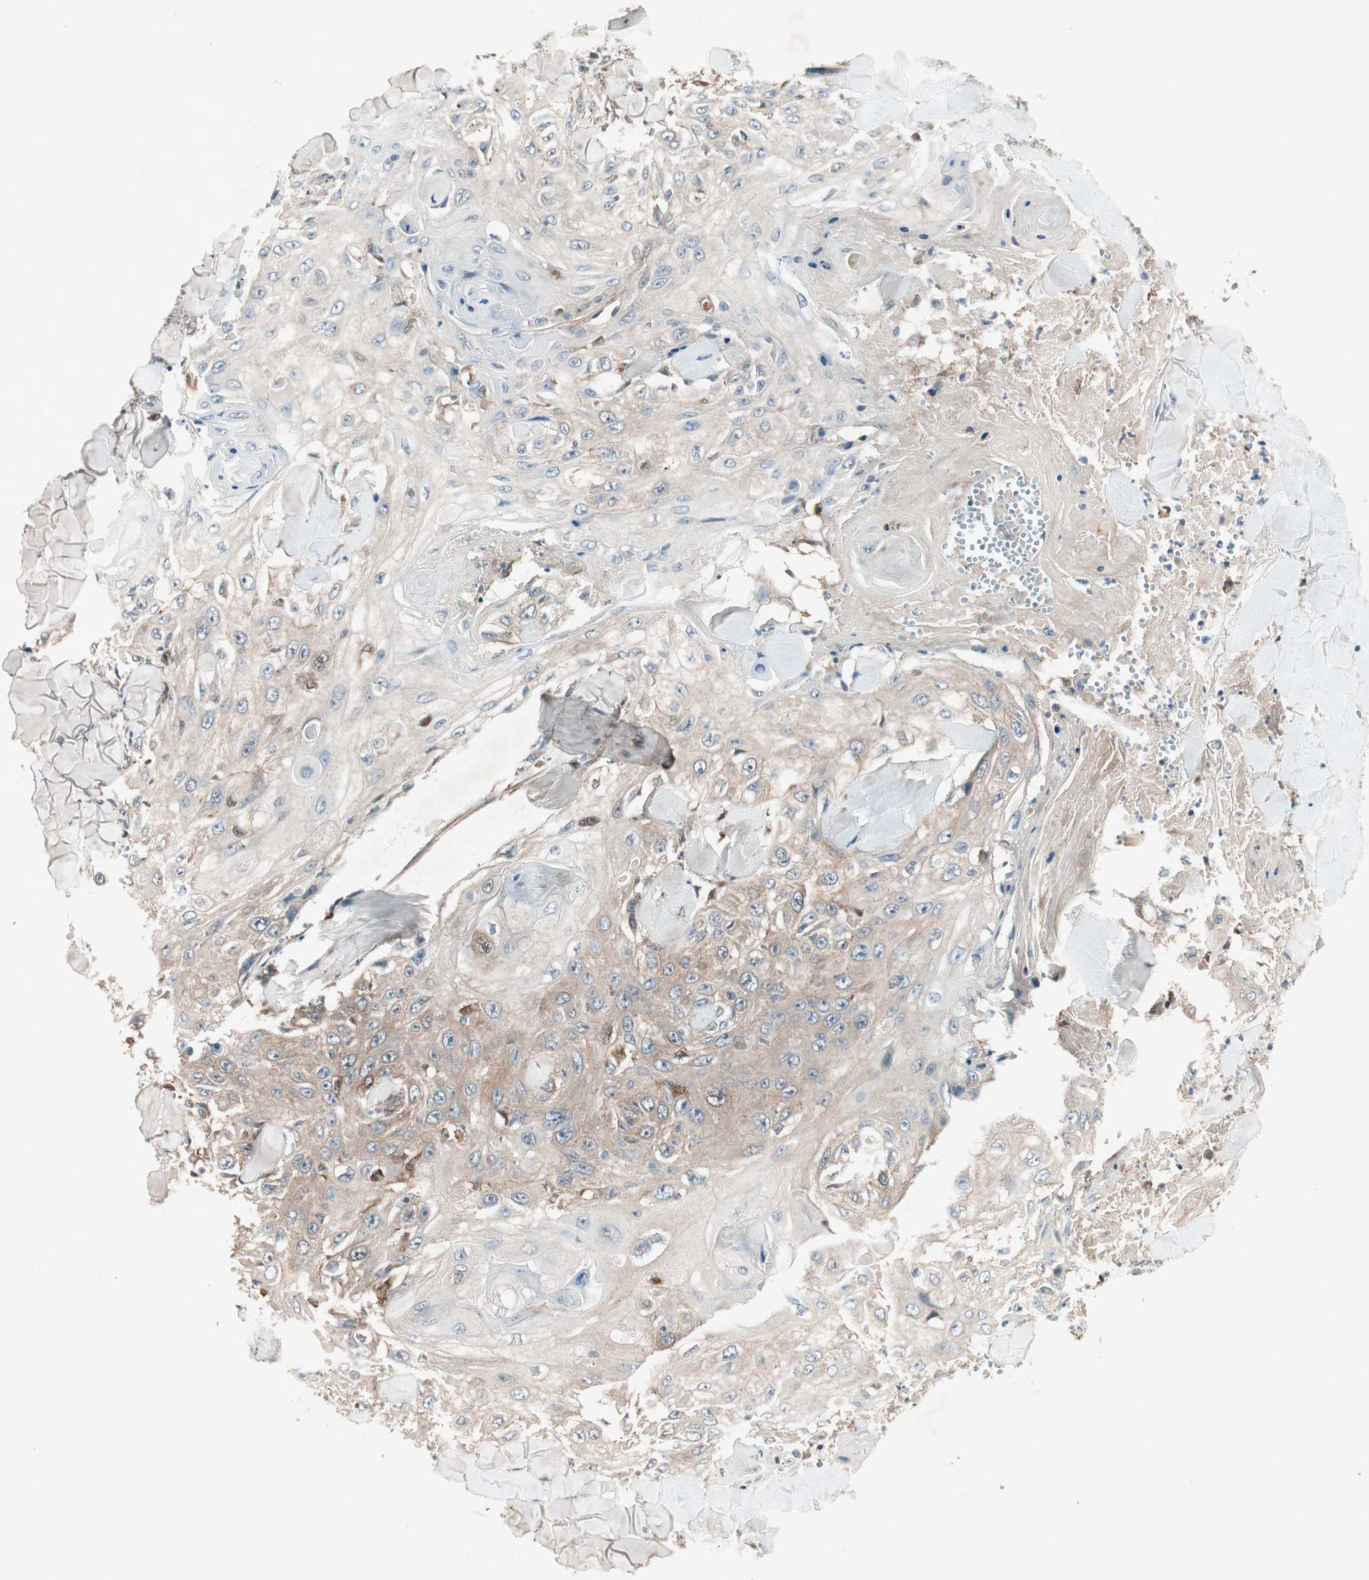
{"staining": {"intensity": "weak", "quantity": "25%-75%", "location": "cytoplasmic/membranous"}, "tissue": "skin cancer", "cell_type": "Tumor cells", "image_type": "cancer", "snomed": [{"axis": "morphology", "description": "Squamous cell carcinoma, NOS"}, {"axis": "topography", "description": "Skin"}], "caption": "A histopathology image of human squamous cell carcinoma (skin) stained for a protein reveals weak cytoplasmic/membranous brown staining in tumor cells.", "gene": "SDSL", "patient": {"sex": "male", "age": 86}}